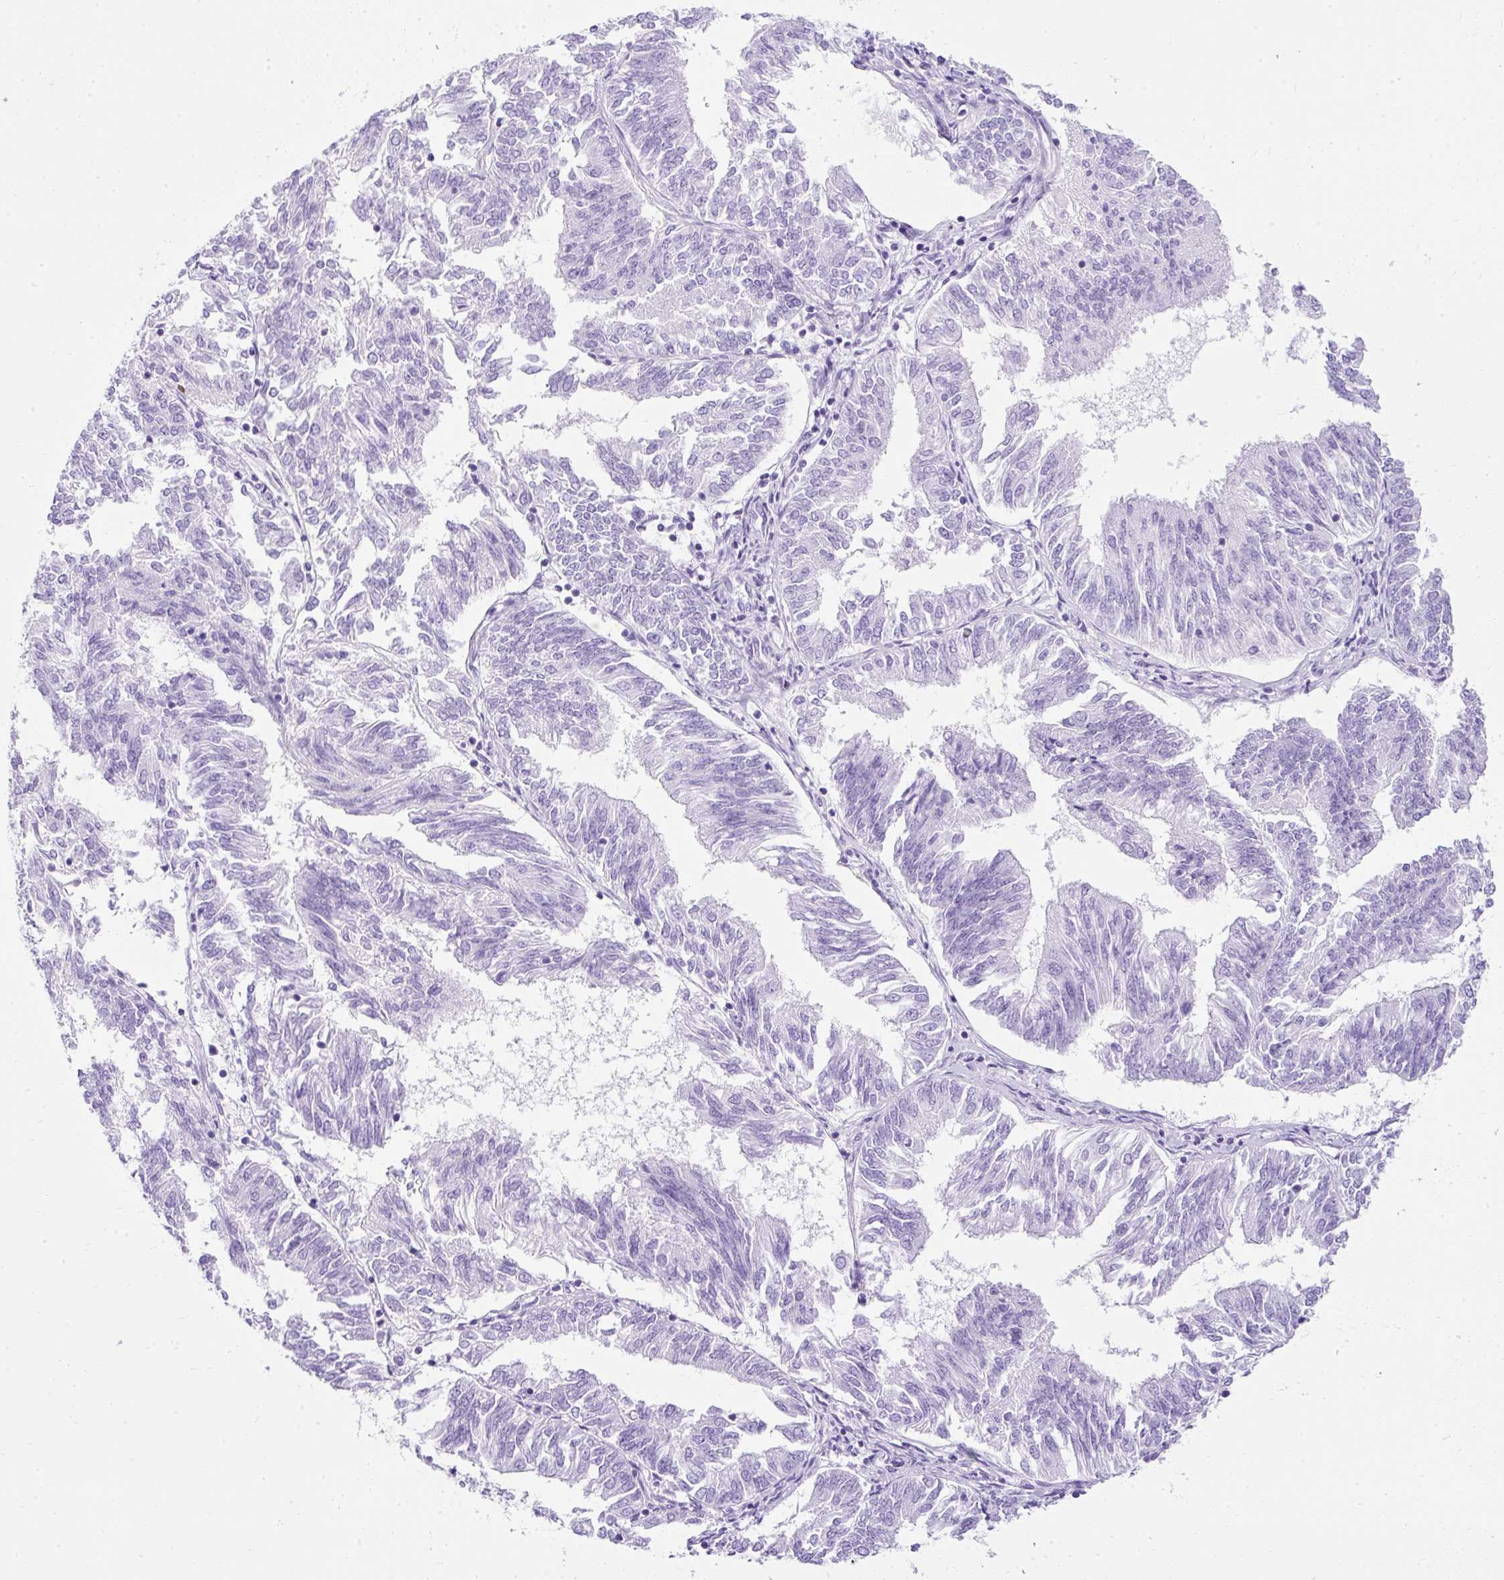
{"staining": {"intensity": "negative", "quantity": "none", "location": "none"}, "tissue": "endometrial cancer", "cell_type": "Tumor cells", "image_type": "cancer", "snomed": [{"axis": "morphology", "description": "Adenocarcinoma, NOS"}, {"axis": "topography", "description": "Endometrium"}], "caption": "The micrograph demonstrates no significant staining in tumor cells of endometrial cancer.", "gene": "PVALB", "patient": {"sex": "female", "age": 58}}